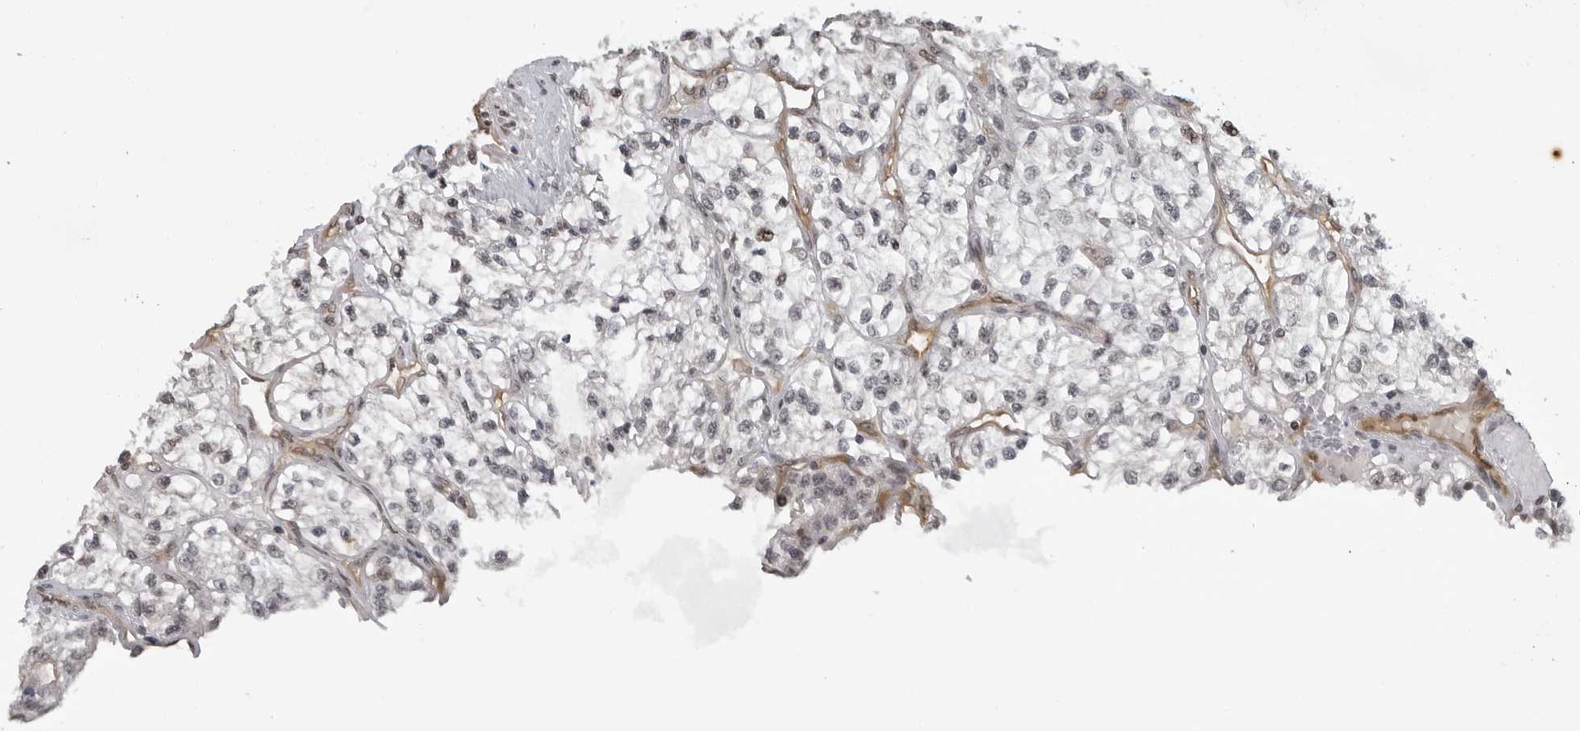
{"staining": {"intensity": "weak", "quantity": "<25%", "location": "nuclear"}, "tissue": "renal cancer", "cell_type": "Tumor cells", "image_type": "cancer", "snomed": [{"axis": "morphology", "description": "Adenocarcinoma, NOS"}, {"axis": "topography", "description": "Kidney"}], "caption": "Protein analysis of renal adenocarcinoma exhibits no significant staining in tumor cells.", "gene": "MAF", "patient": {"sex": "female", "age": 57}}